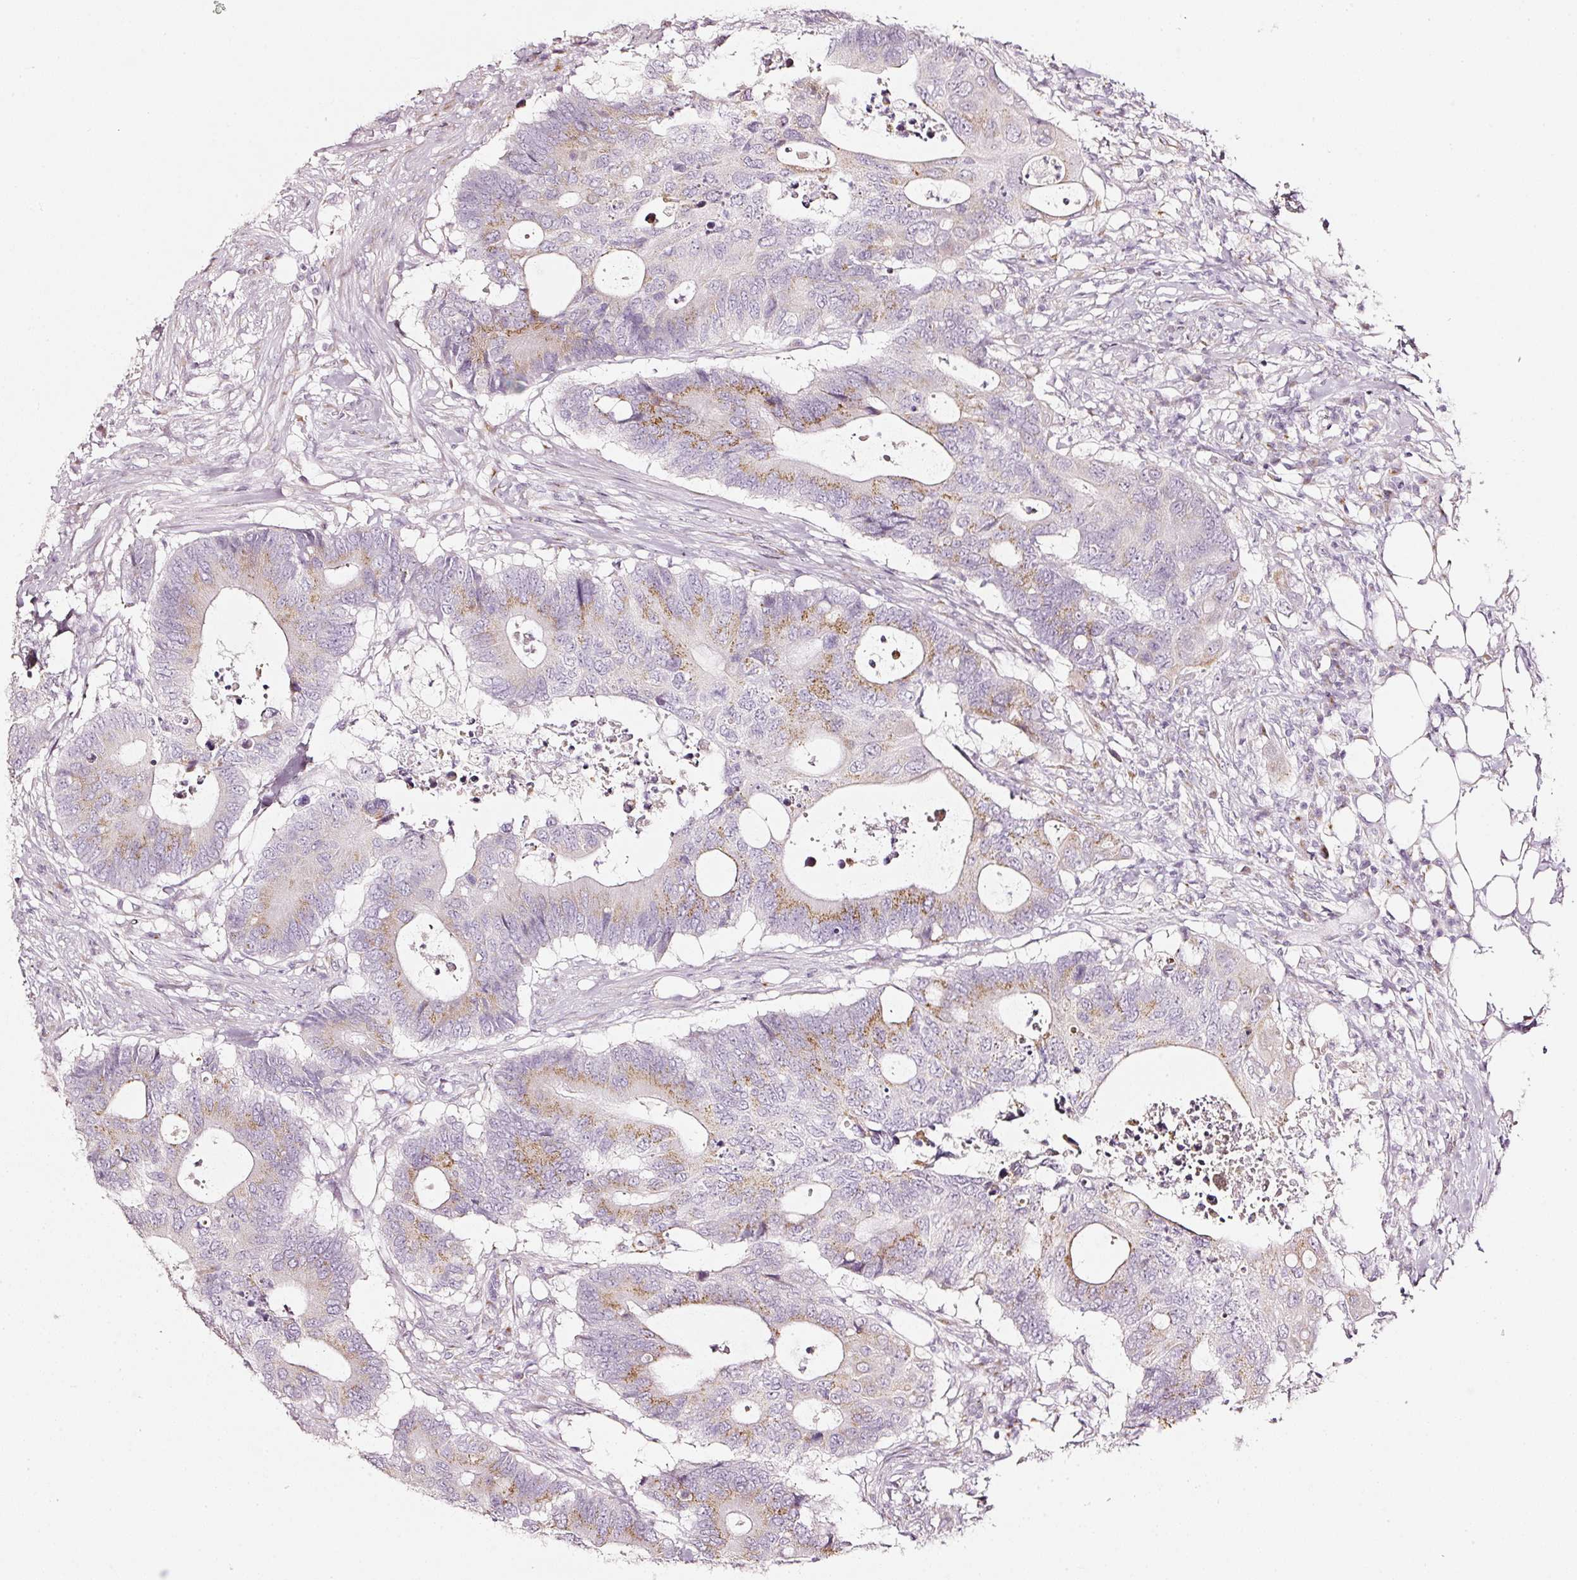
{"staining": {"intensity": "moderate", "quantity": "25%-75%", "location": "cytoplasmic/membranous"}, "tissue": "colorectal cancer", "cell_type": "Tumor cells", "image_type": "cancer", "snomed": [{"axis": "morphology", "description": "Adenocarcinoma, NOS"}, {"axis": "topography", "description": "Colon"}], "caption": "Colorectal cancer stained for a protein (brown) reveals moderate cytoplasmic/membranous positive positivity in approximately 25%-75% of tumor cells.", "gene": "SDF4", "patient": {"sex": "male", "age": 71}}